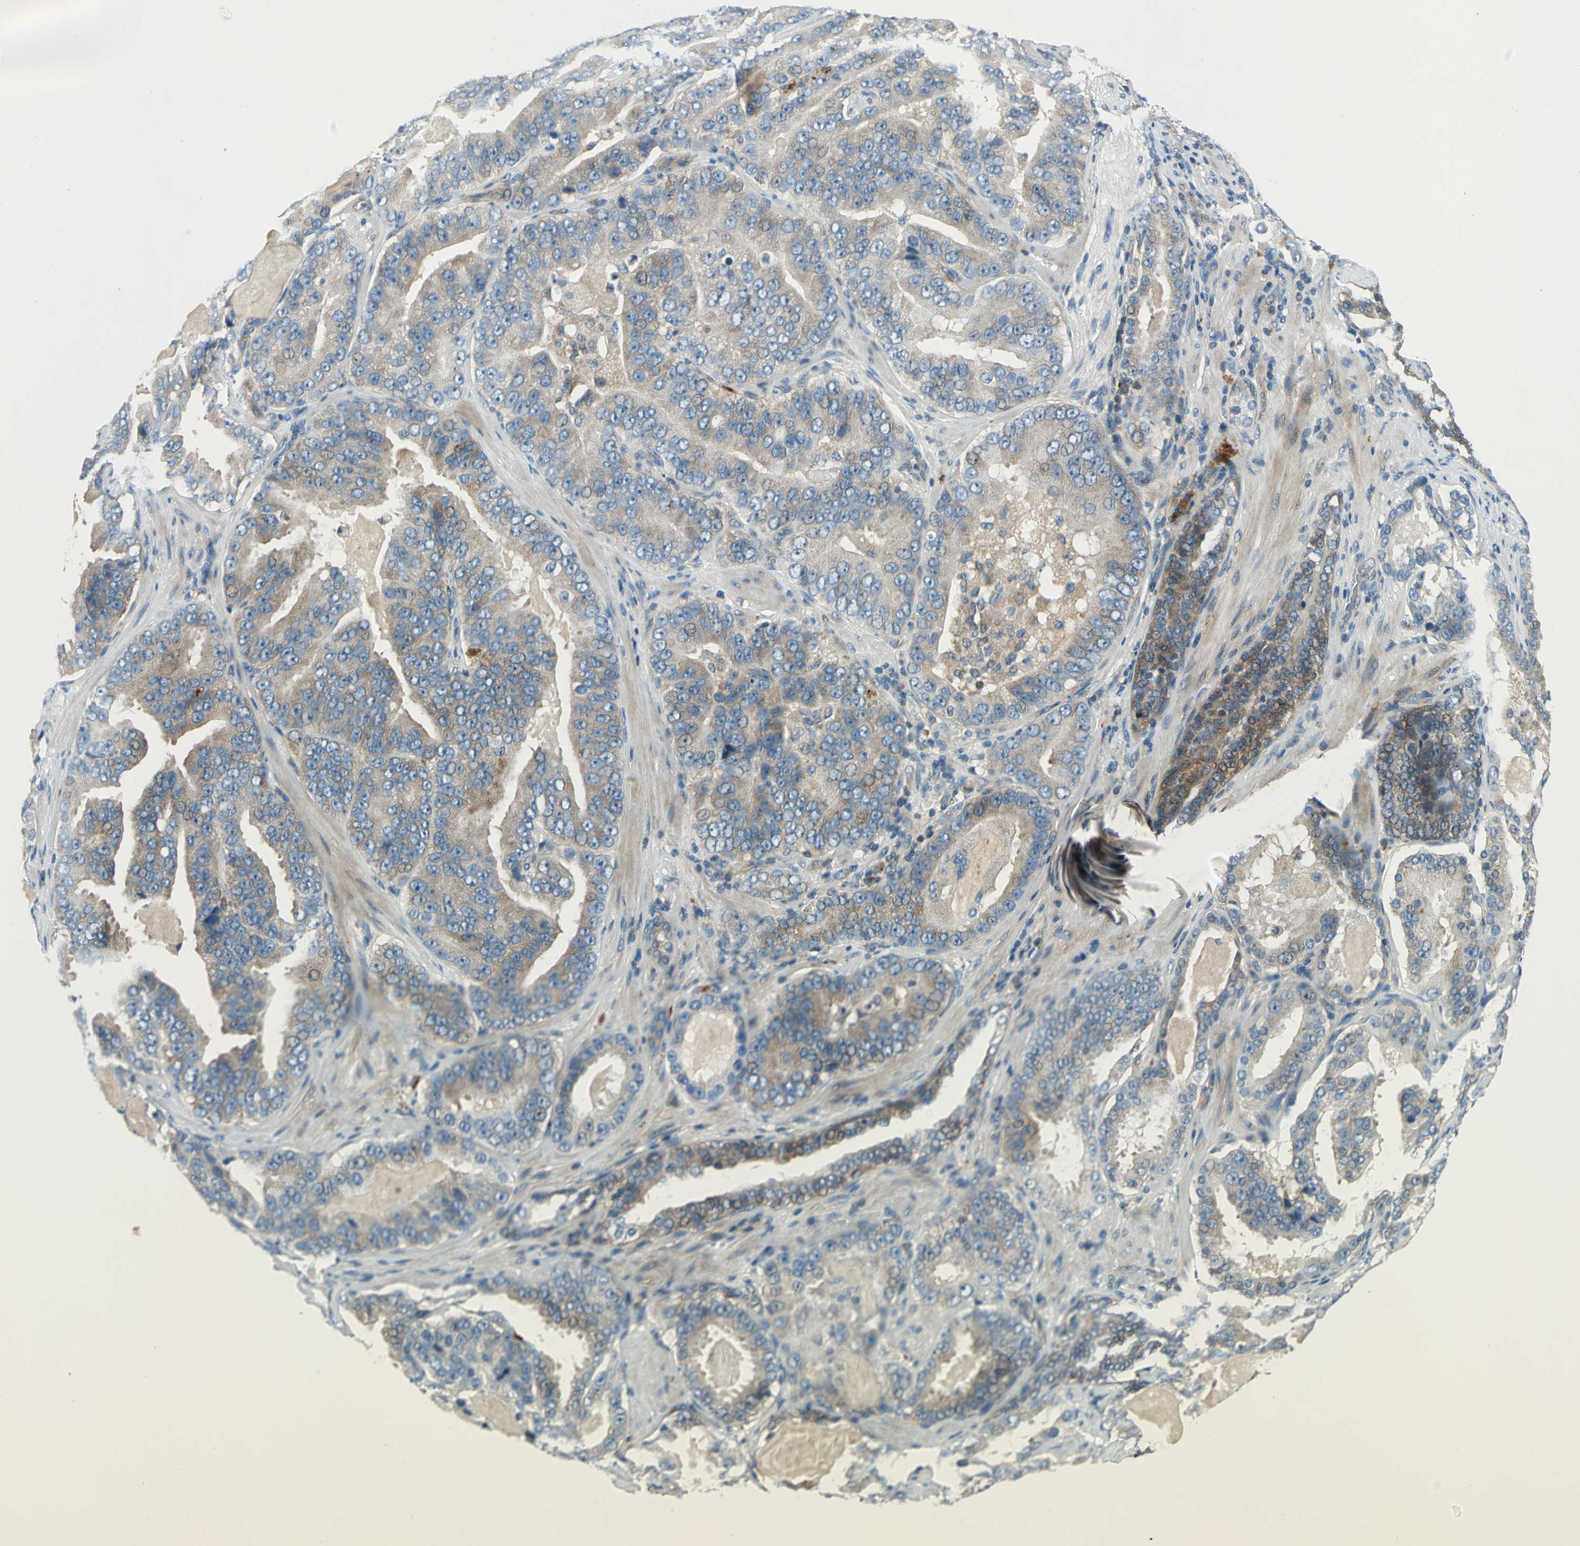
{"staining": {"intensity": "weak", "quantity": ">75%", "location": "cytoplasmic/membranous"}, "tissue": "prostate cancer", "cell_type": "Tumor cells", "image_type": "cancer", "snomed": [{"axis": "morphology", "description": "Adenocarcinoma, Low grade"}, {"axis": "topography", "description": "Prostate"}], "caption": "Adenocarcinoma (low-grade) (prostate) tissue shows weak cytoplasmic/membranous positivity in about >75% of tumor cells The staining was performed using DAB (3,3'-diaminobenzidine) to visualize the protein expression in brown, while the nuclei were stained in blue with hematoxylin (Magnification: 20x).", "gene": "PRKAA1", "patient": {"sex": "male", "age": 59}}